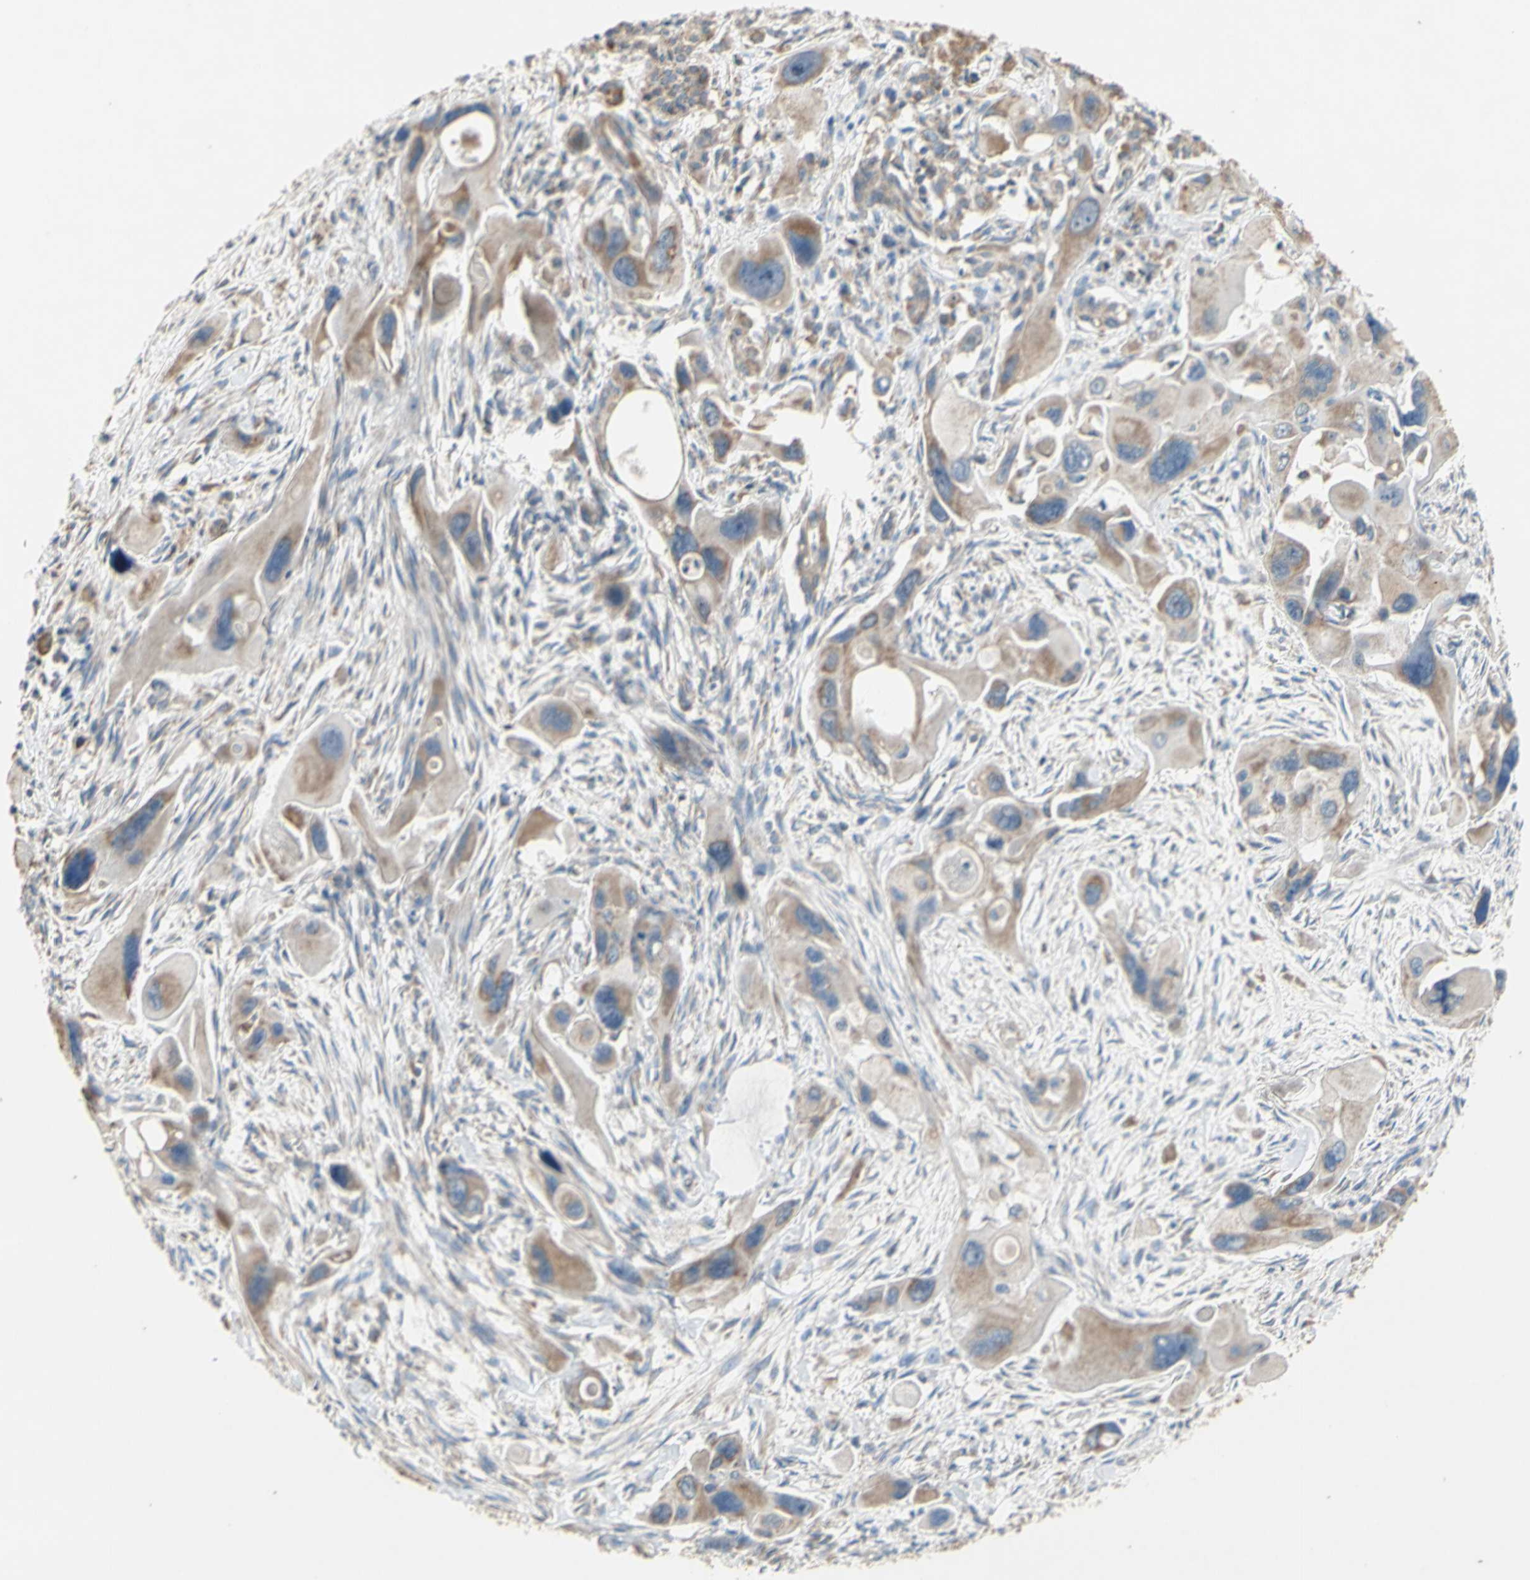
{"staining": {"intensity": "weak", "quantity": ">75%", "location": "cytoplasmic/membranous"}, "tissue": "pancreatic cancer", "cell_type": "Tumor cells", "image_type": "cancer", "snomed": [{"axis": "morphology", "description": "Adenocarcinoma, NOS"}, {"axis": "topography", "description": "Pancreas"}], "caption": "The micrograph reveals staining of adenocarcinoma (pancreatic), revealing weak cytoplasmic/membranous protein staining (brown color) within tumor cells. The staining was performed using DAB (3,3'-diaminobenzidine), with brown indicating positive protein expression. Nuclei are stained blue with hematoxylin.", "gene": "PTGIS", "patient": {"sex": "male", "age": 73}}